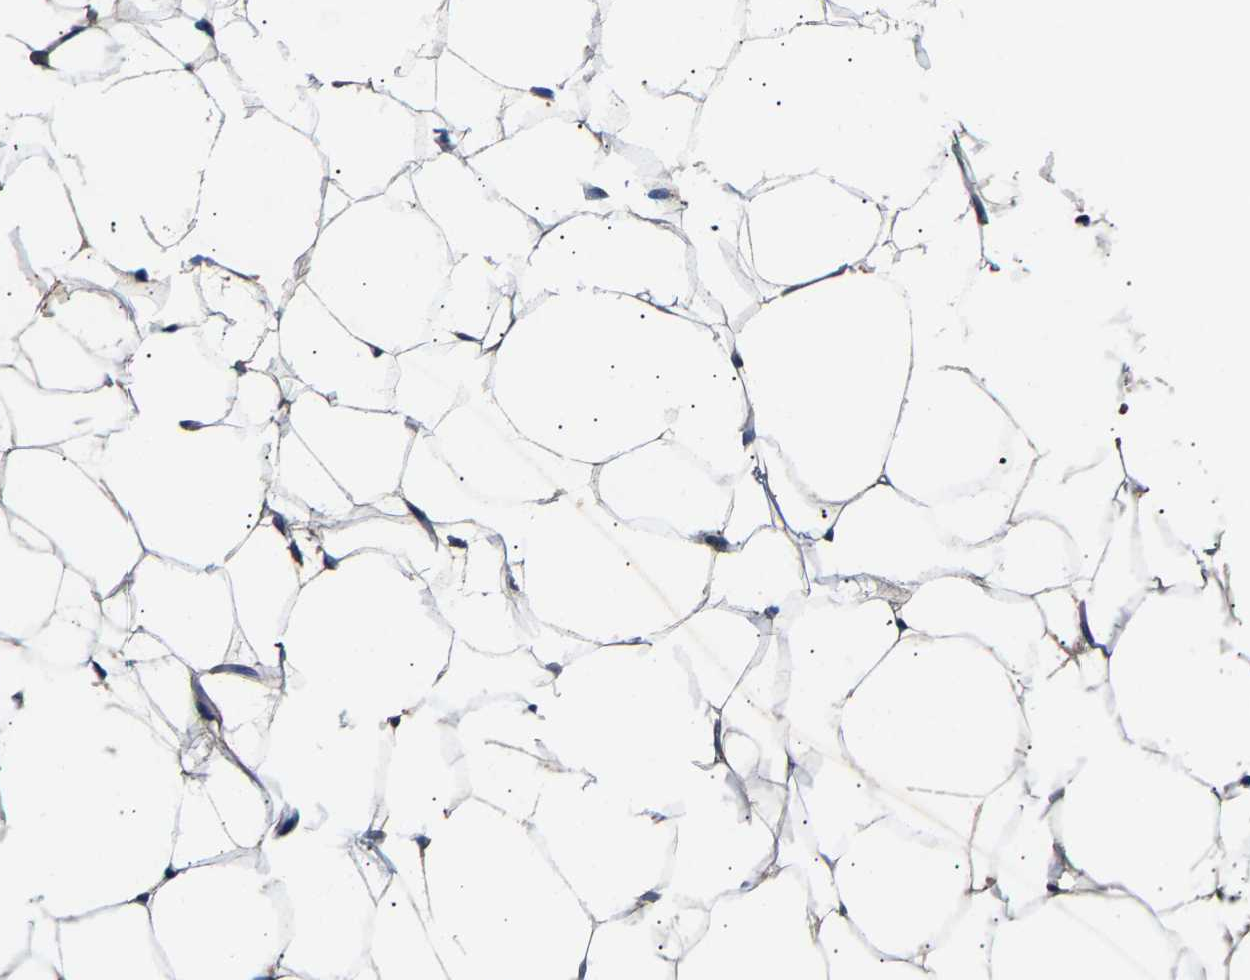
{"staining": {"intensity": "negative", "quantity": "none", "location": "none"}, "tissue": "adipose tissue", "cell_type": "Adipocytes", "image_type": "normal", "snomed": [{"axis": "morphology", "description": "Normal tissue, NOS"}, {"axis": "topography", "description": "Breast"}, {"axis": "topography", "description": "Soft tissue"}], "caption": "Immunohistochemistry micrograph of normal adipose tissue: adipose tissue stained with DAB (3,3'-diaminobenzidine) shows no significant protein expression in adipocytes. (DAB (3,3'-diaminobenzidine) IHC, high magnification).", "gene": "CCDC171", "patient": {"sex": "female", "age": 75}}